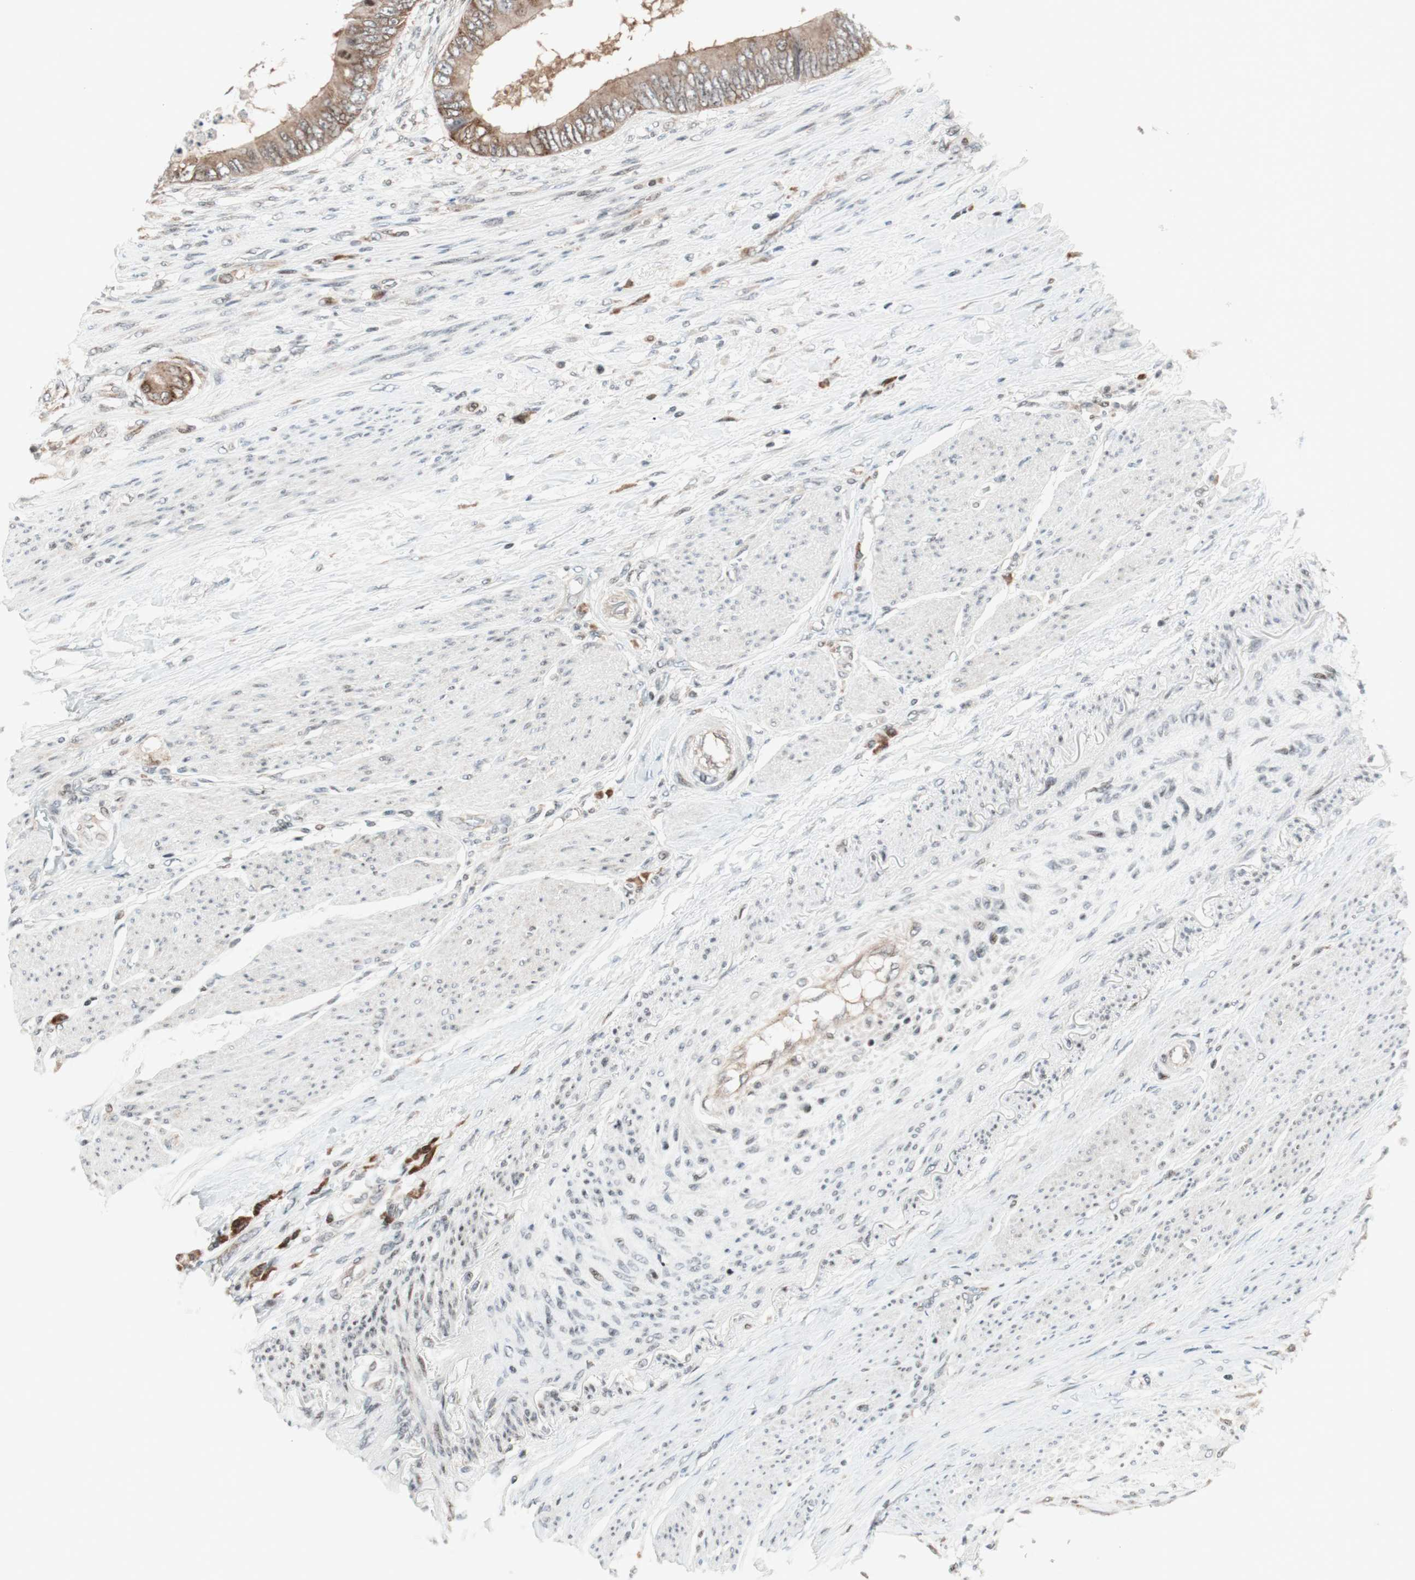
{"staining": {"intensity": "moderate", "quantity": ">75%", "location": "cytoplasmic/membranous"}, "tissue": "colorectal cancer", "cell_type": "Tumor cells", "image_type": "cancer", "snomed": [{"axis": "morphology", "description": "Adenocarcinoma, NOS"}, {"axis": "topography", "description": "Rectum"}], "caption": "A high-resolution histopathology image shows immunohistochemistry staining of colorectal cancer, which reveals moderate cytoplasmic/membranous staining in about >75% of tumor cells. The protein is shown in brown color, while the nuclei are stained blue.", "gene": "TPT1", "patient": {"sex": "female", "age": 77}}